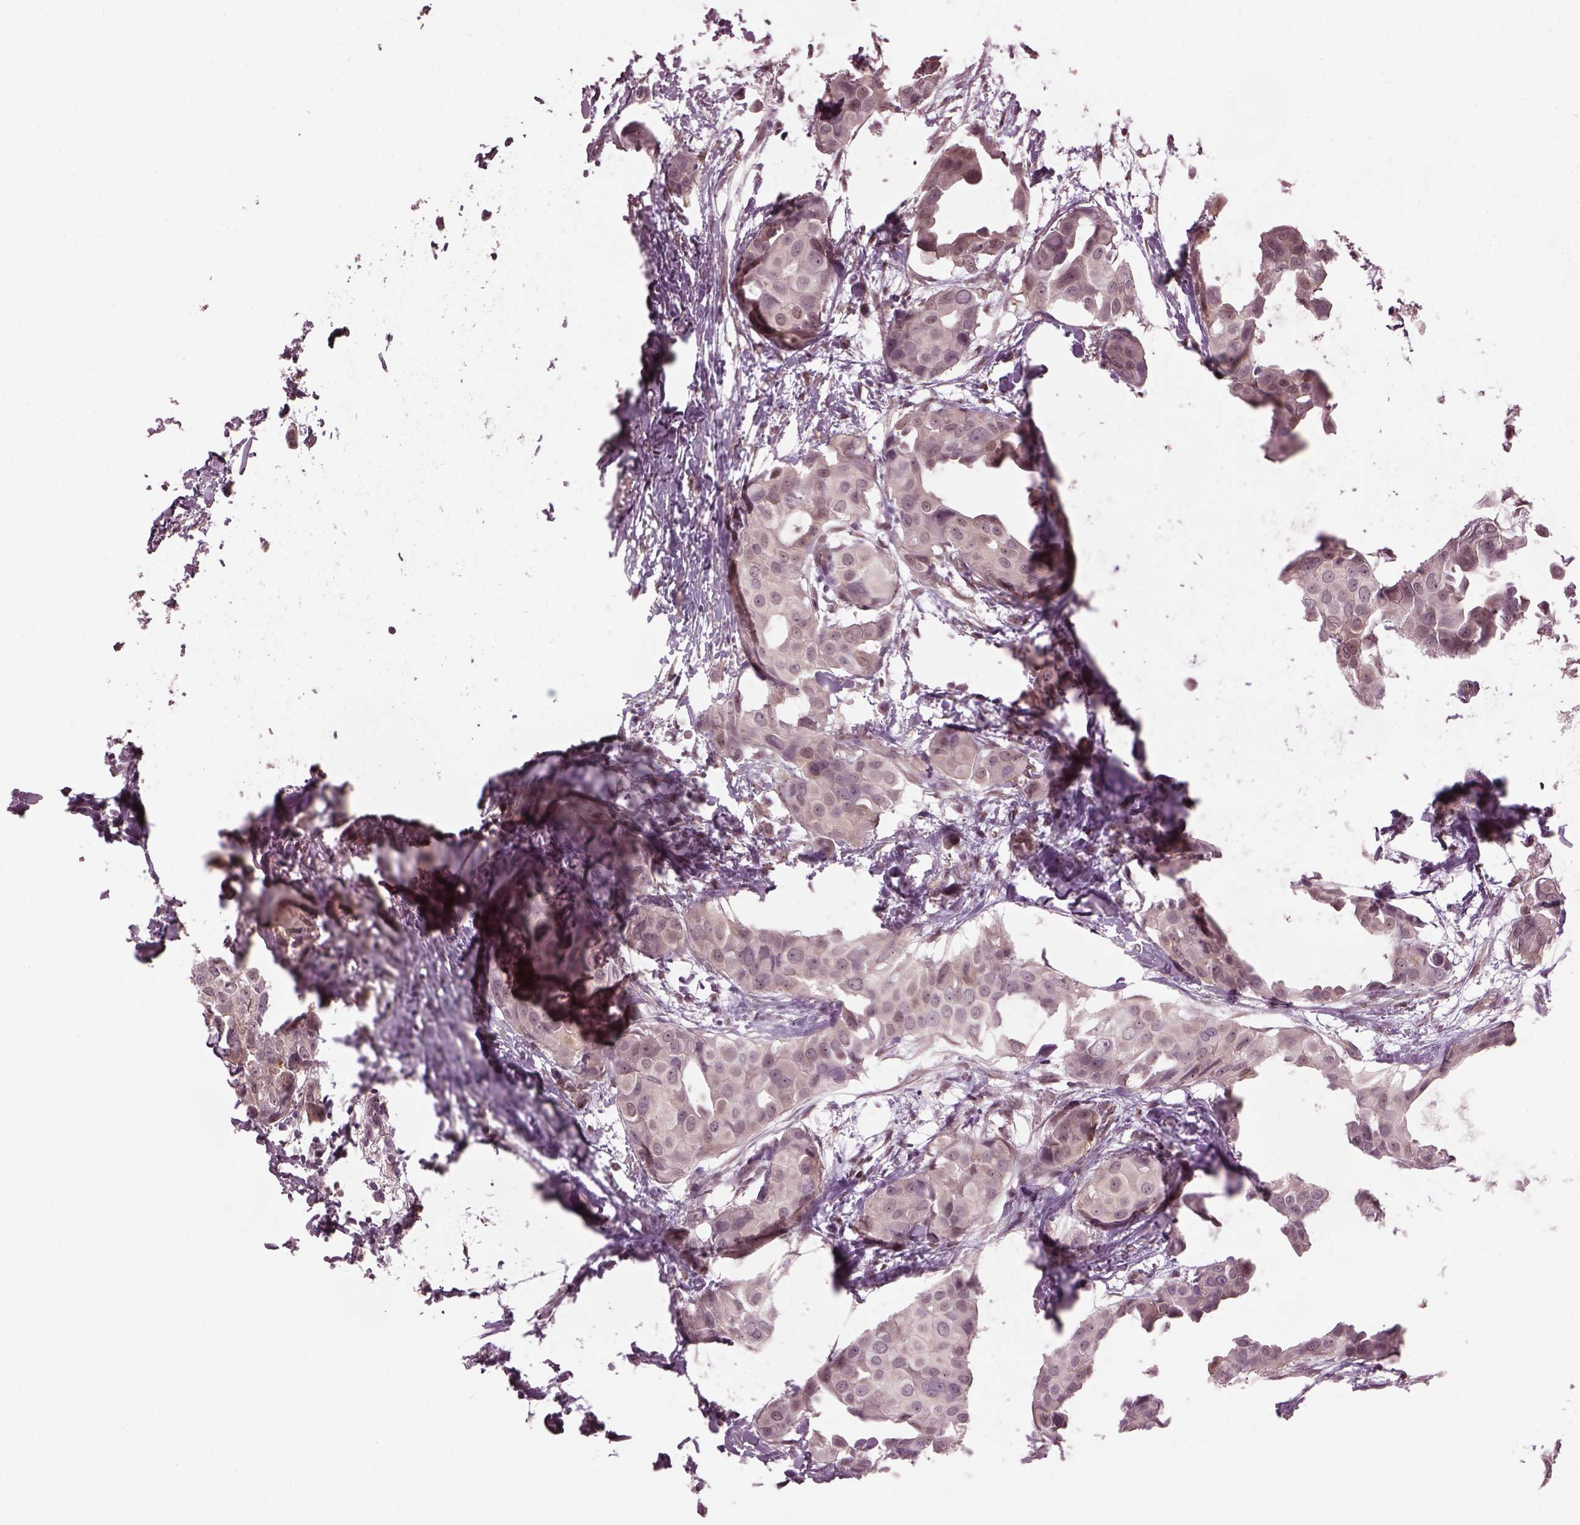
{"staining": {"intensity": "negative", "quantity": "none", "location": "none"}, "tissue": "breast cancer", "cell_type": "Tumor cells", "image_type": "cancer", "snomed": [{"axis": "morphology", "description": "Duct carcinoma"}, {"axis": "topography", "description": "Breast"}], "caption": "Breast cancer (invasive ductal carcinoma) stained for a protein using IHC demonstrates no staining tumor cells.", "gene": "SRI", "patient": {"sex": "female", "age": 38}}